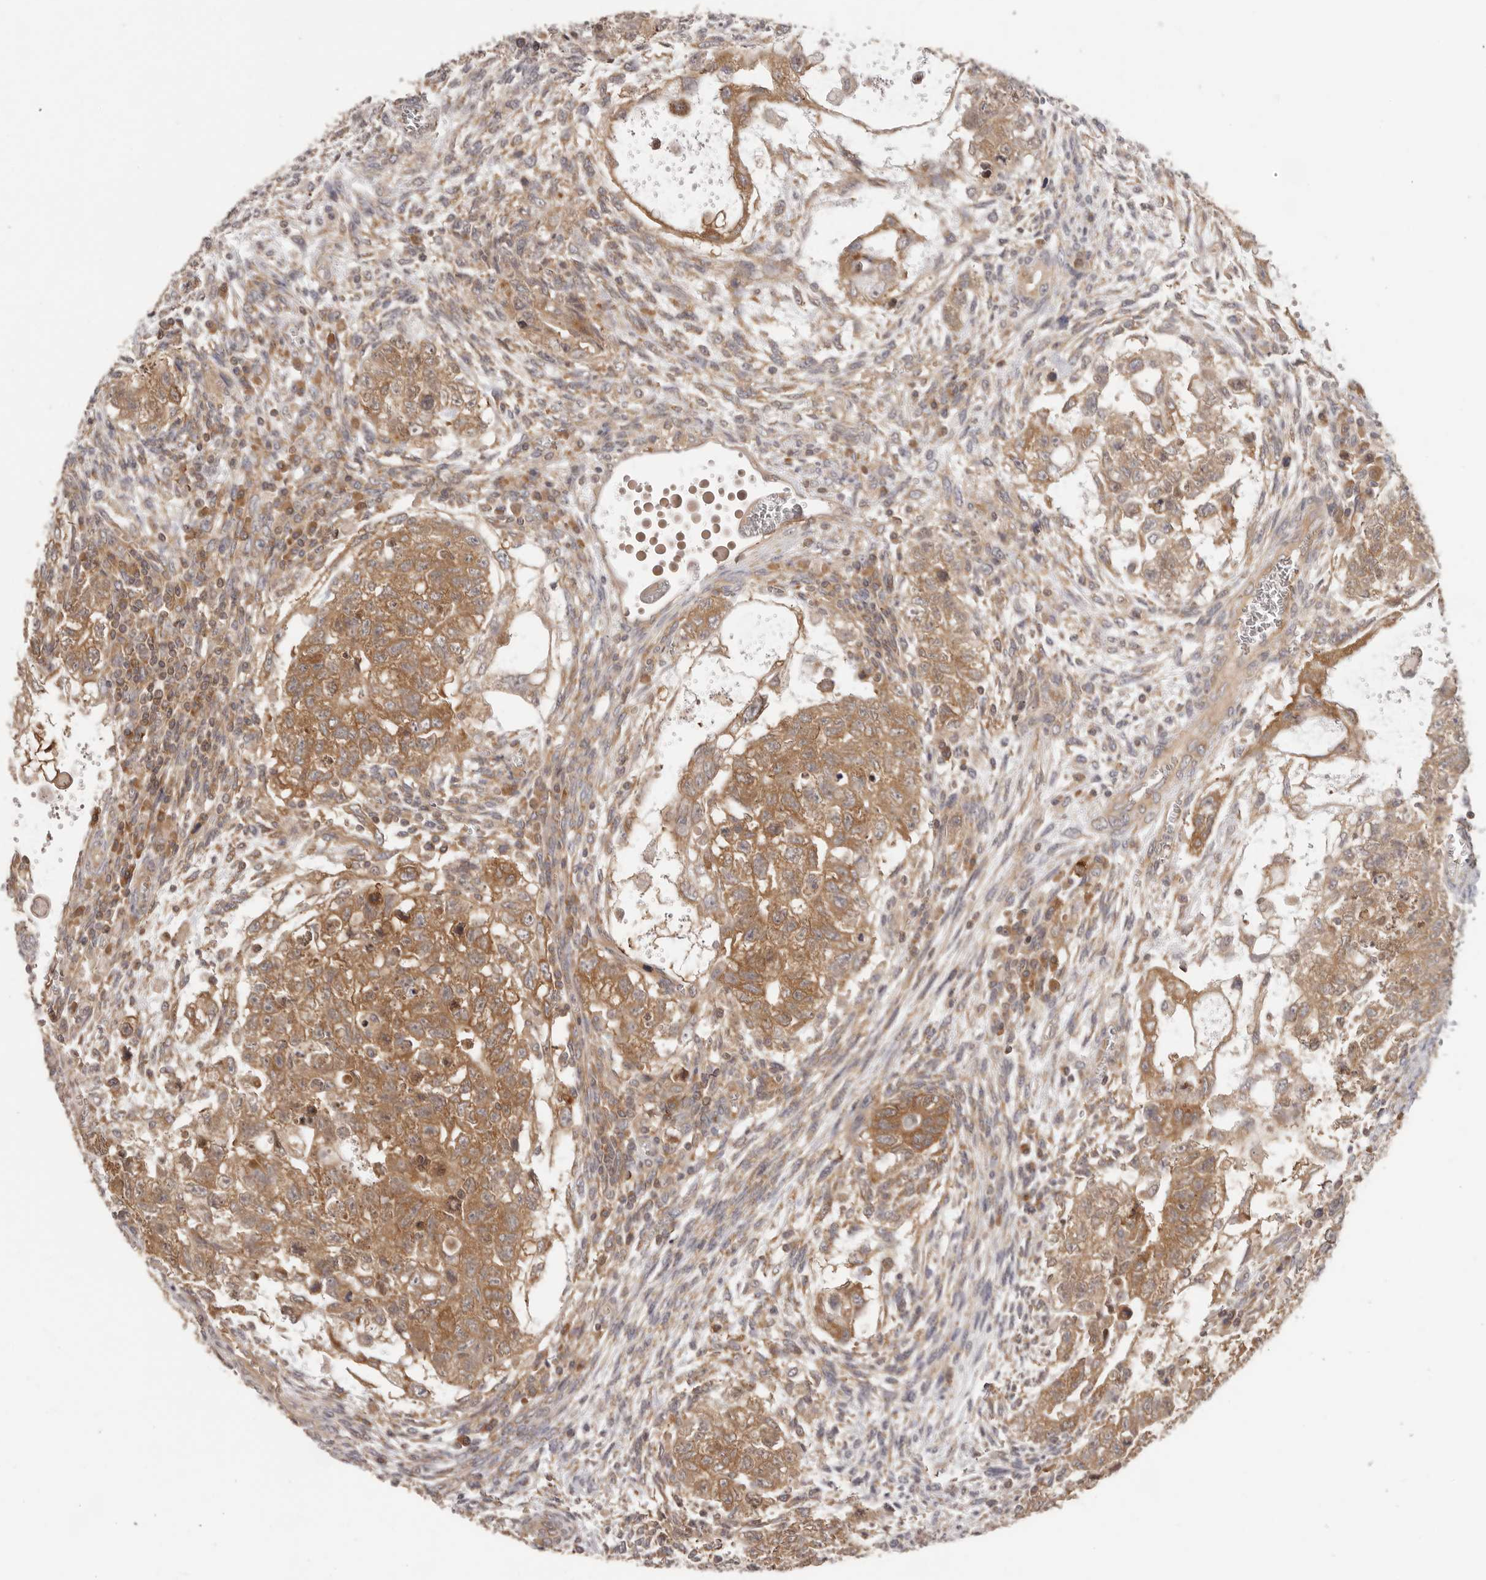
{"staining": {"intensity": "strong", "quantity": ">75%", "location": "cytoplasmic/membranous"}, "tissue": "testis cancer", "cell_type": "Tumor cells", "image_type": "cancer", "snomed": [{"axis": "morphology", "description": "Carcinoma, Embryonal, NOS"}, {"axis": "topography", "description": "Testis"}], "caption": "IHC of human embryonal carcinoma (testis) shows high levels of strong cytoplasmic/membranous expression in approximately >75% of tumor cells.", "gene": "EEF1E1", "patient": {"sex": "male", "age": 37}}